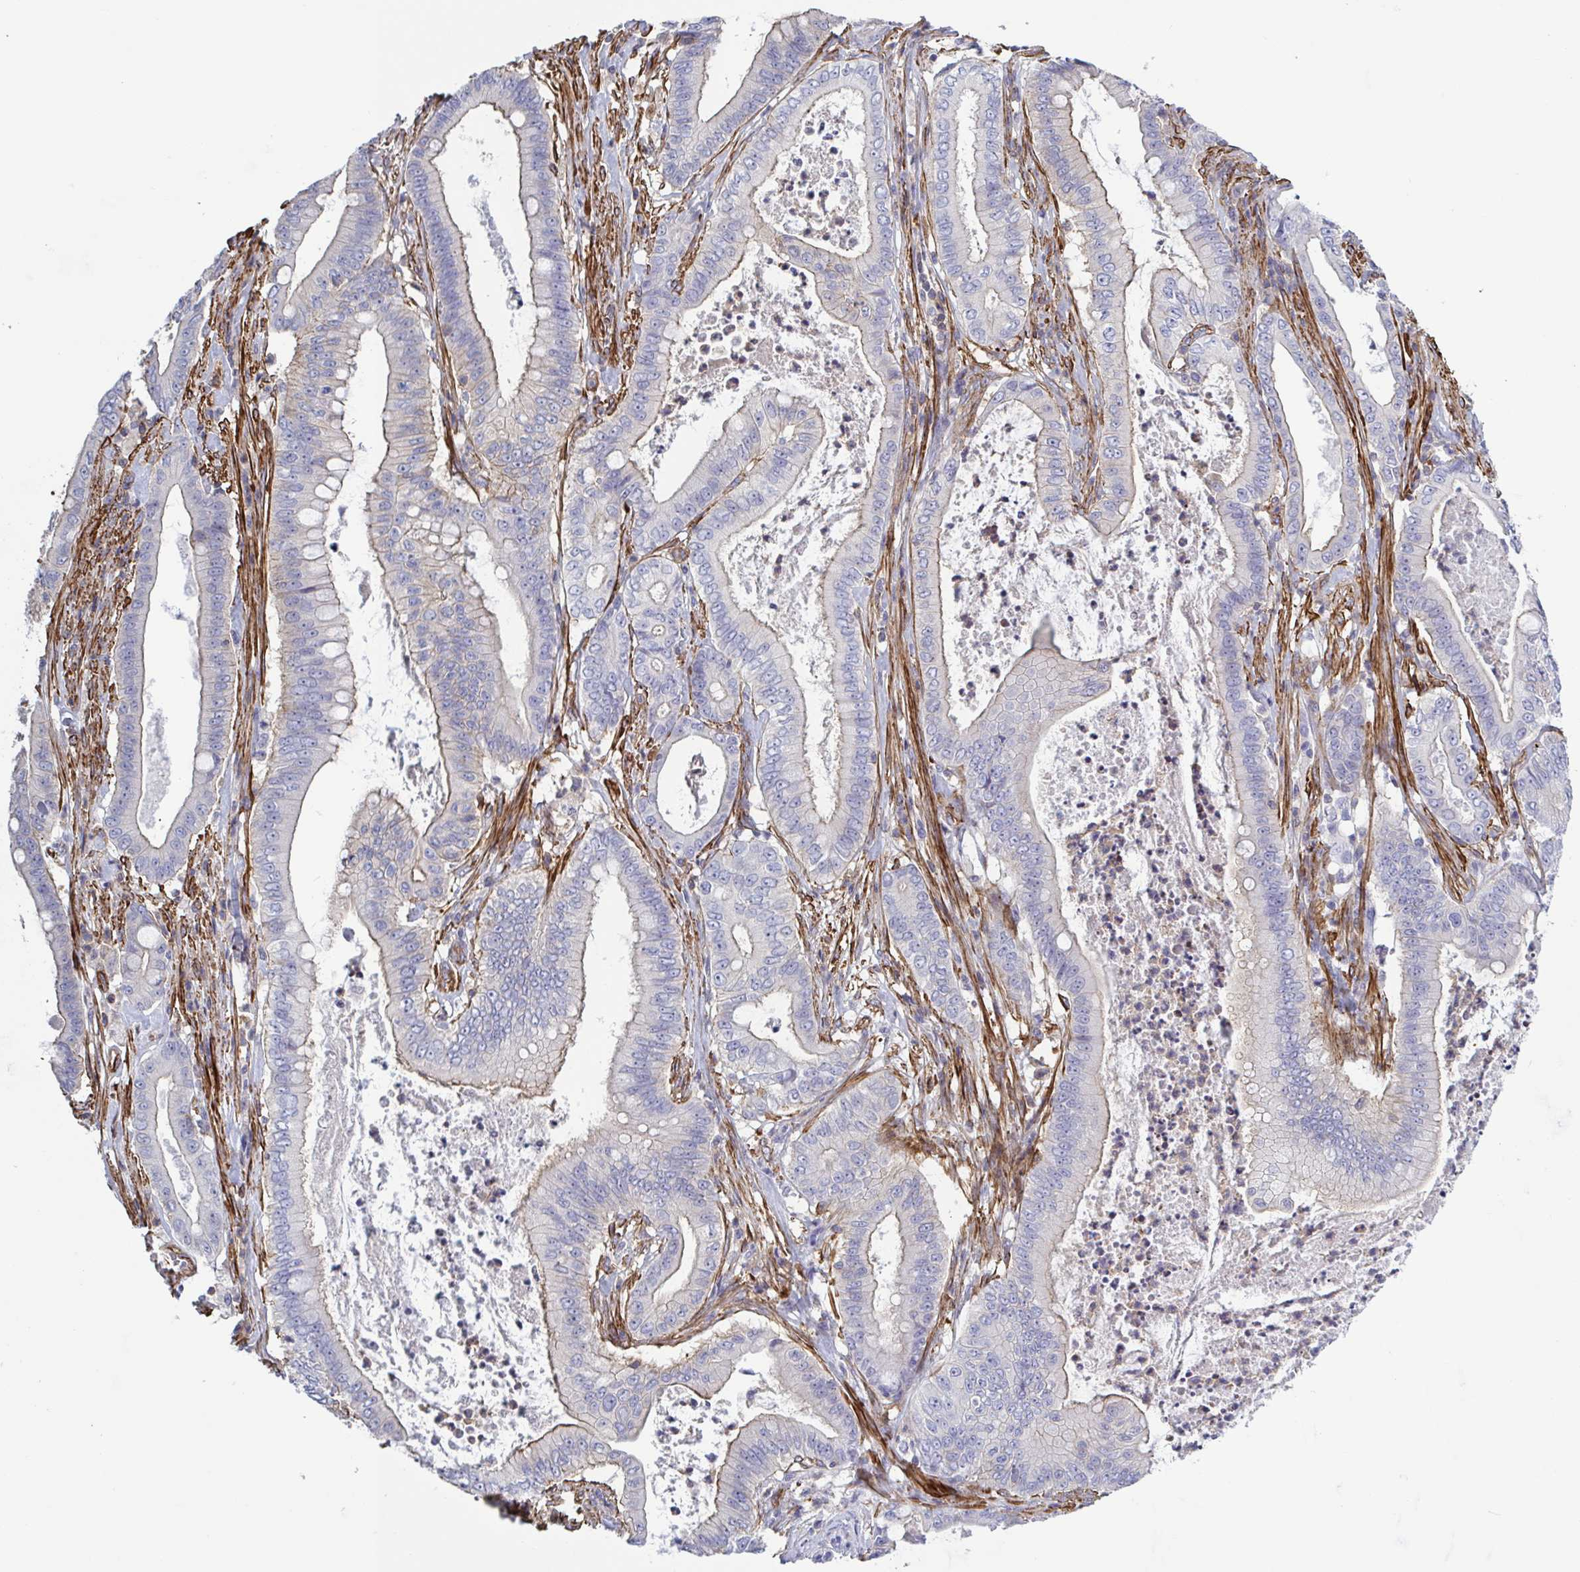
{"staining": {"intensity": "moderate", "quantity": "<25%", "location": "cytoplasmic/membranous"}, "tissue": "pancreatic cancer", "cell_type": "Tumor cells", "image_type": "cancer", "snomed": [{"axis": "morphology", "description": "Adenocarcinoma, NOS"}, {"axis": "topography", "description": "Pancreas"}], "caption": "Pancreatic cancer tissue exhibits moderate cytoplasmic/membranous staining in about <25% of tumor cells, visualized by immunohistochemistry. The staining is performed using DAB brown chromogen to label protein expression. The nuclei are counter-stained blue using hematoxylin.", "gene": "SHISA7", "patient": {"sex": "male", "age": 71}}